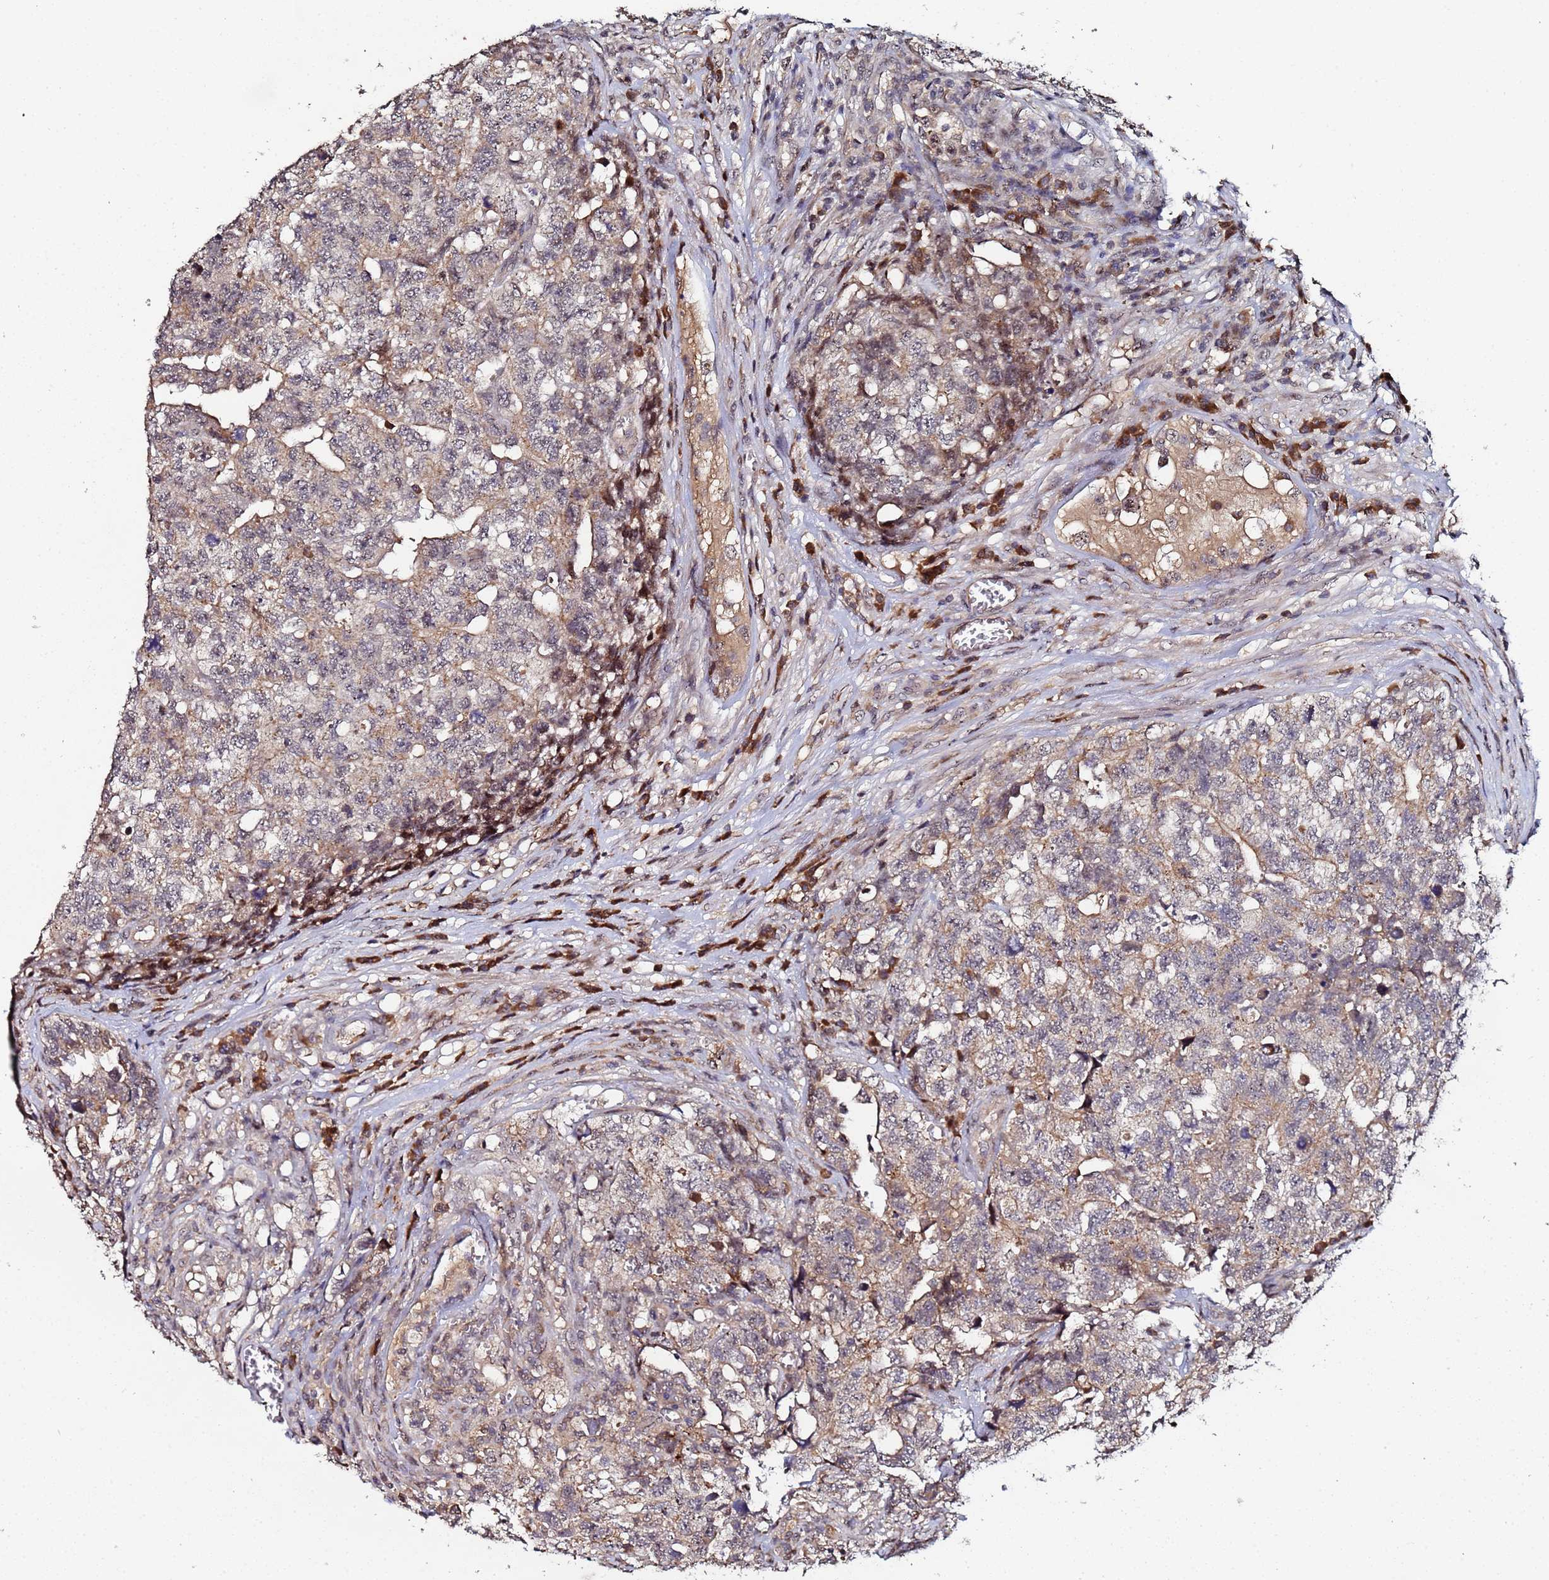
{"staining": {"intensity": "weak", "quantity": ">75%", "location": "cytoplasmic/membranous"}, "tissue": "testis cancer", "cell_type": "Tumor cells", "image_type": "cancer", "snomed": [{"axis": "morphology", "description": "Carcinoma, Embryonal, NOS"}, {"axis": "topography", "description": "Testis"}], "caption": "Approximately >75% of tumor cells in human testis cancer (embryonal carcinoma) exhibit weak cytoplasmic/membranous protein positivity as visualized by brown immunohistochemical staining.", "gene": "OSER1", "patient": {"sex": "male", "age": 31}}